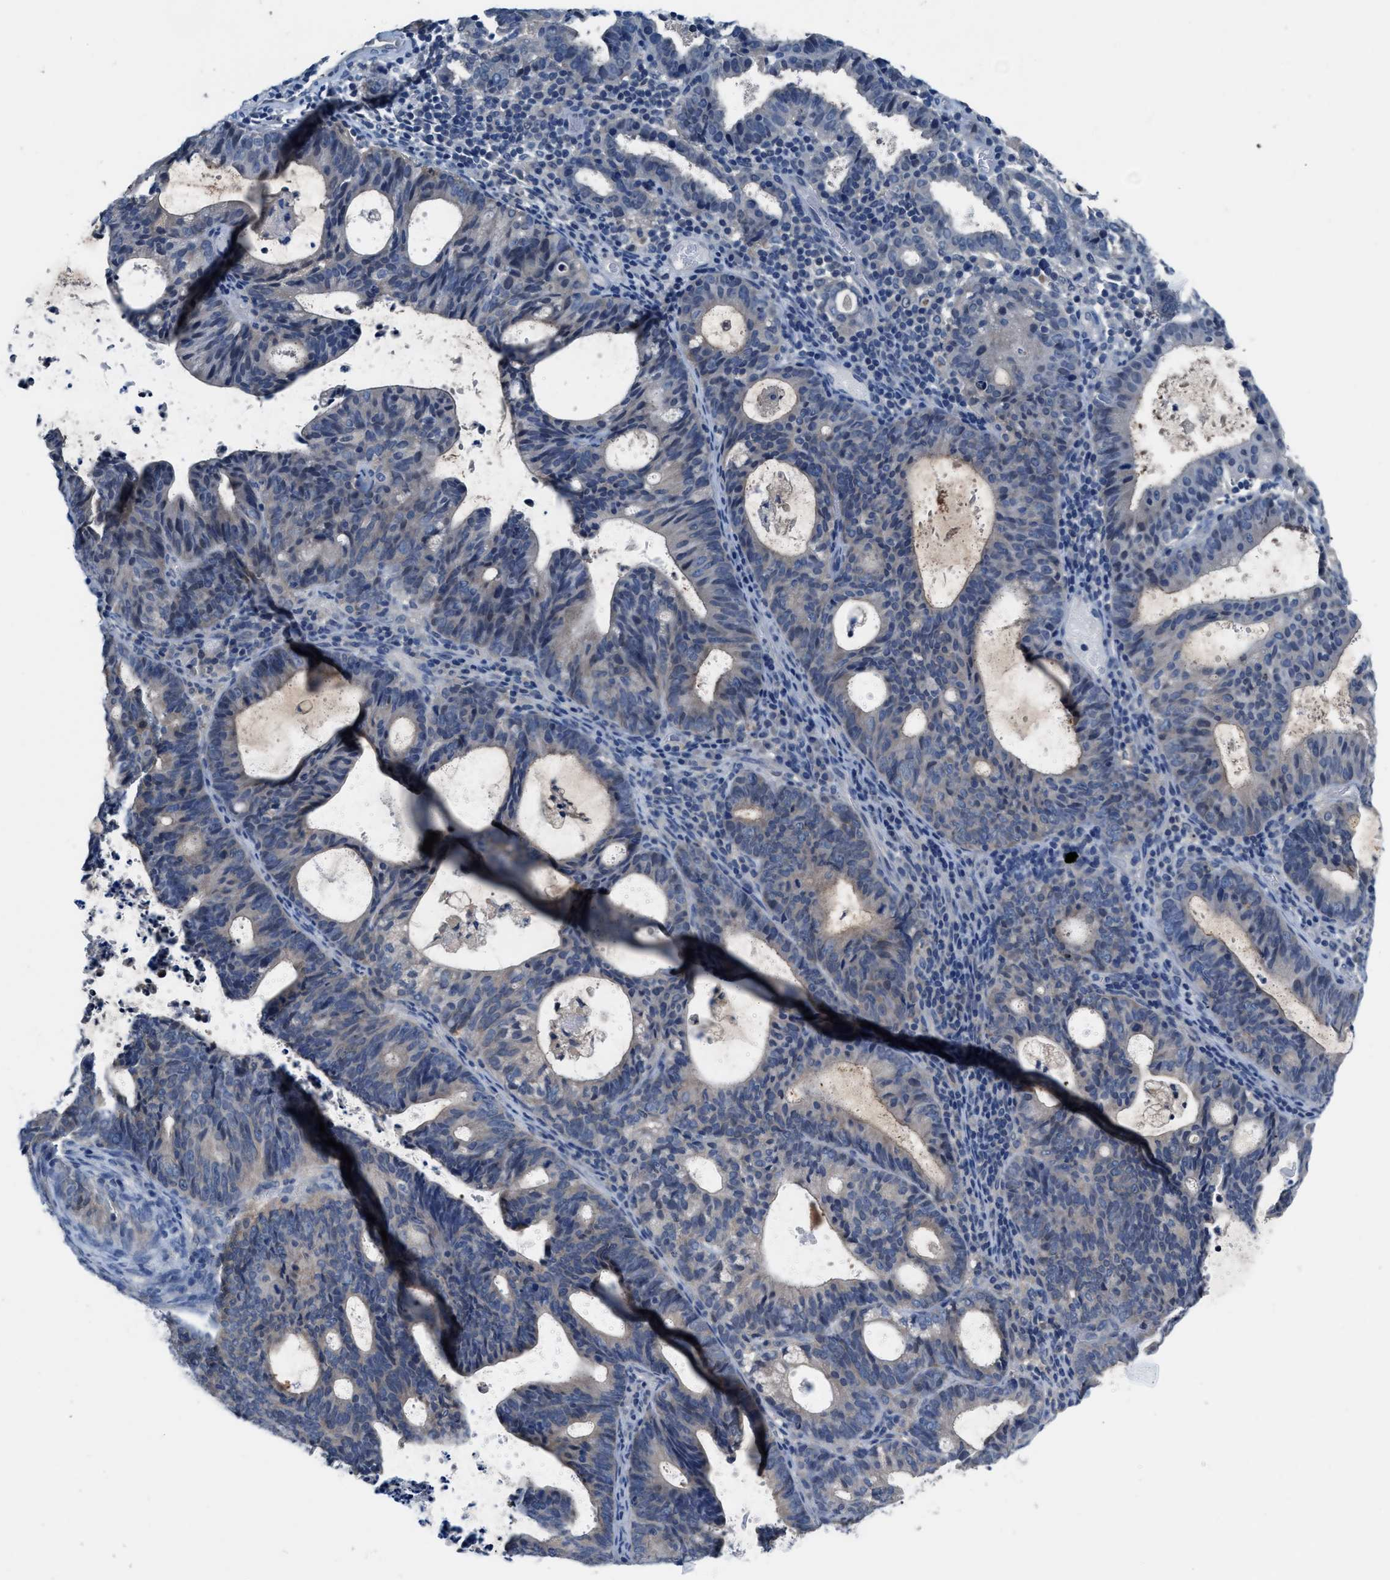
{"staining": {"intensity": "negative", "quantity": "none", "location": "none"}, "tissue": "endometrial cancer", "cell_type": "Tumor cells", "image_type": "cancer", "snomed": [{"axis": "morphology", "description": "Adenocarcinoma, NOS"}, {"axis": "topography", "description": "Uterus"}], "caption": "The micrograph displays no significant positivity in tumor cells of endometrial cancer (adenocarcinoma).", "gene": "NUDT5", "patient": {"sex": "female", "age": 83}}